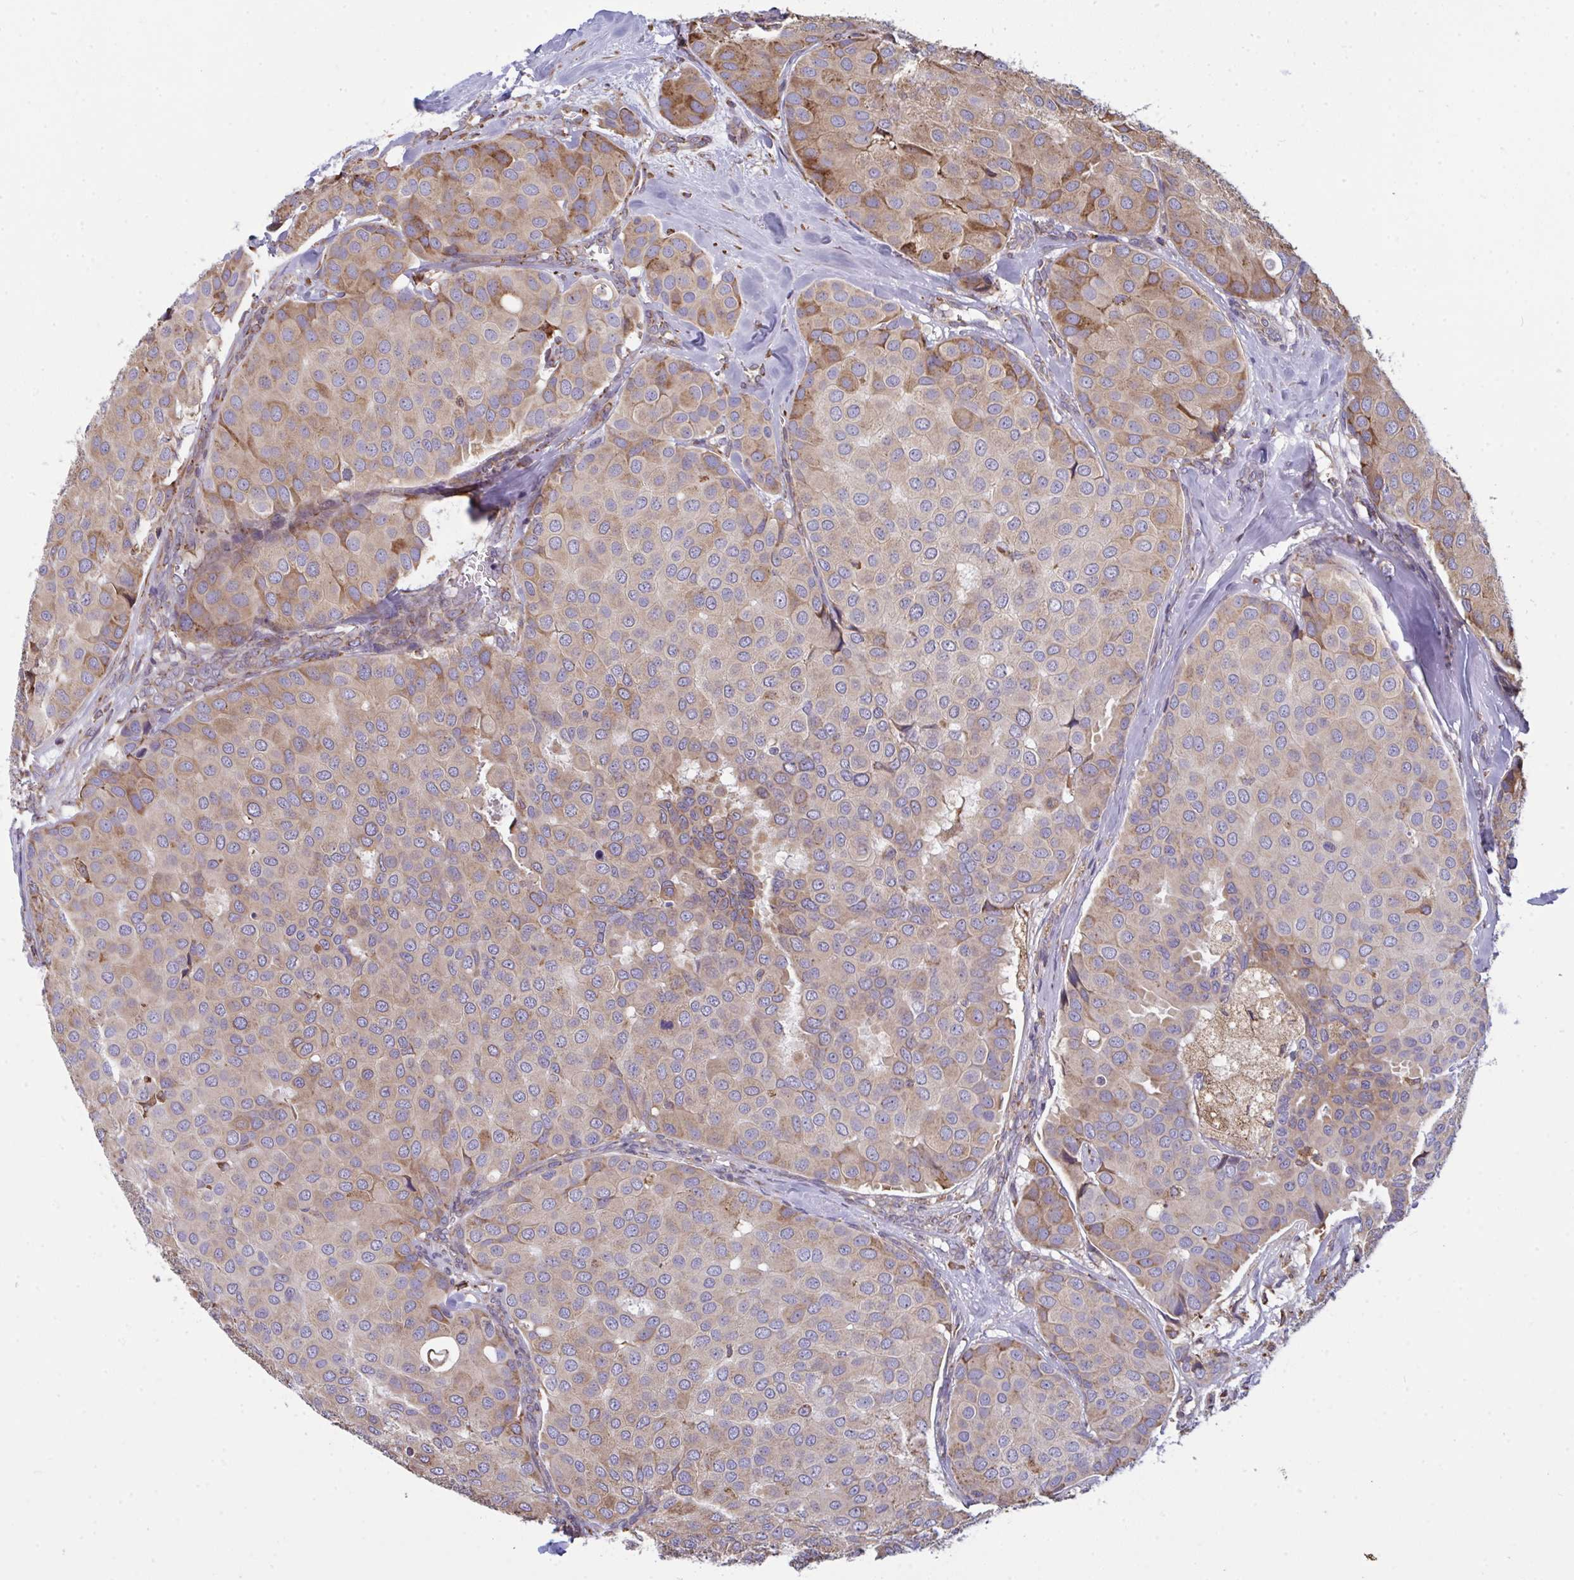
{"staining": {"intensity": "weak", "quantity": "25%-75%", "location": "cytoplasmic/membranous"}, "tissue": "breast cancer", "cell_type": "Tumor cells", "image_type": "cancer", "snomed": [{"axis": "morphology", "description": "Duct carcinoma"}, {"axis": "topography", "description": "Breast"}], "caption": "Immunohistochemical staining of invasive ductal carcinoma (breast) shows low levels of weak cytoplasmic/membranous staining in about 25%-75% of tumor cells.", "gene": "MYMK", "patient": {"sex": "female", "age": 70}}